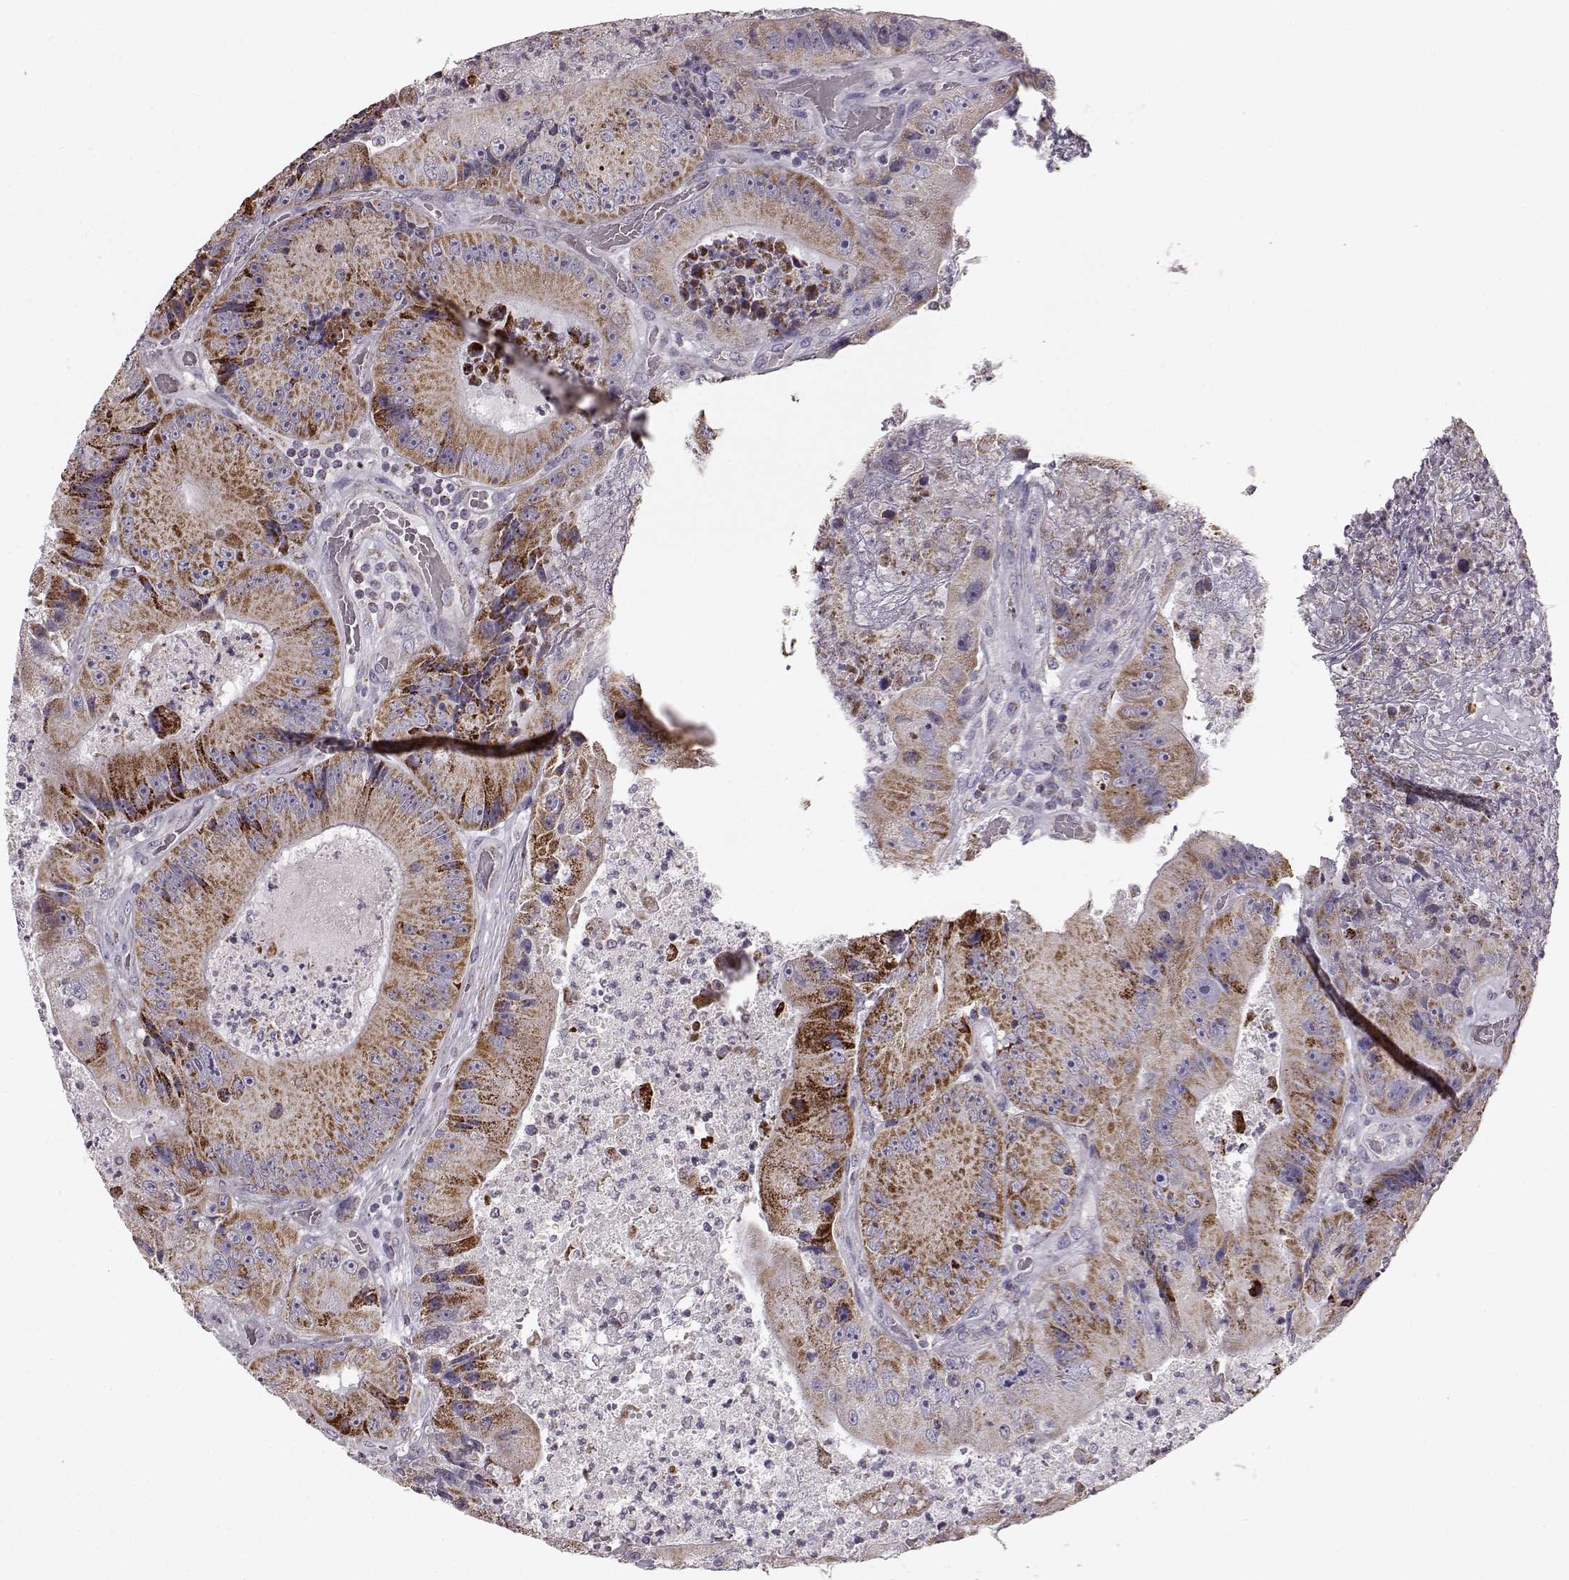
{"staining": {"intensity": "moderate", "quantity": ">75%", "location": "cytoplasmic/membranous"}, "tissue": "colorectal cancer", "cell_type": "Tumor cells", "image_type": "cancer", "snomed": [{"axis": "morphology", "description": "Adenocarcinoma, NOS"}, {"axis": "topography", "description": "Colon"}], "caption": "Immunohistochemistry (IHC) of colorectal cancer shows medium levels of moderate cytoplasmic/membranous expression in approximately >75% of tumor cells.", "gene": "ATP5MF", "patient": {"sex": "female", "age": 86}}